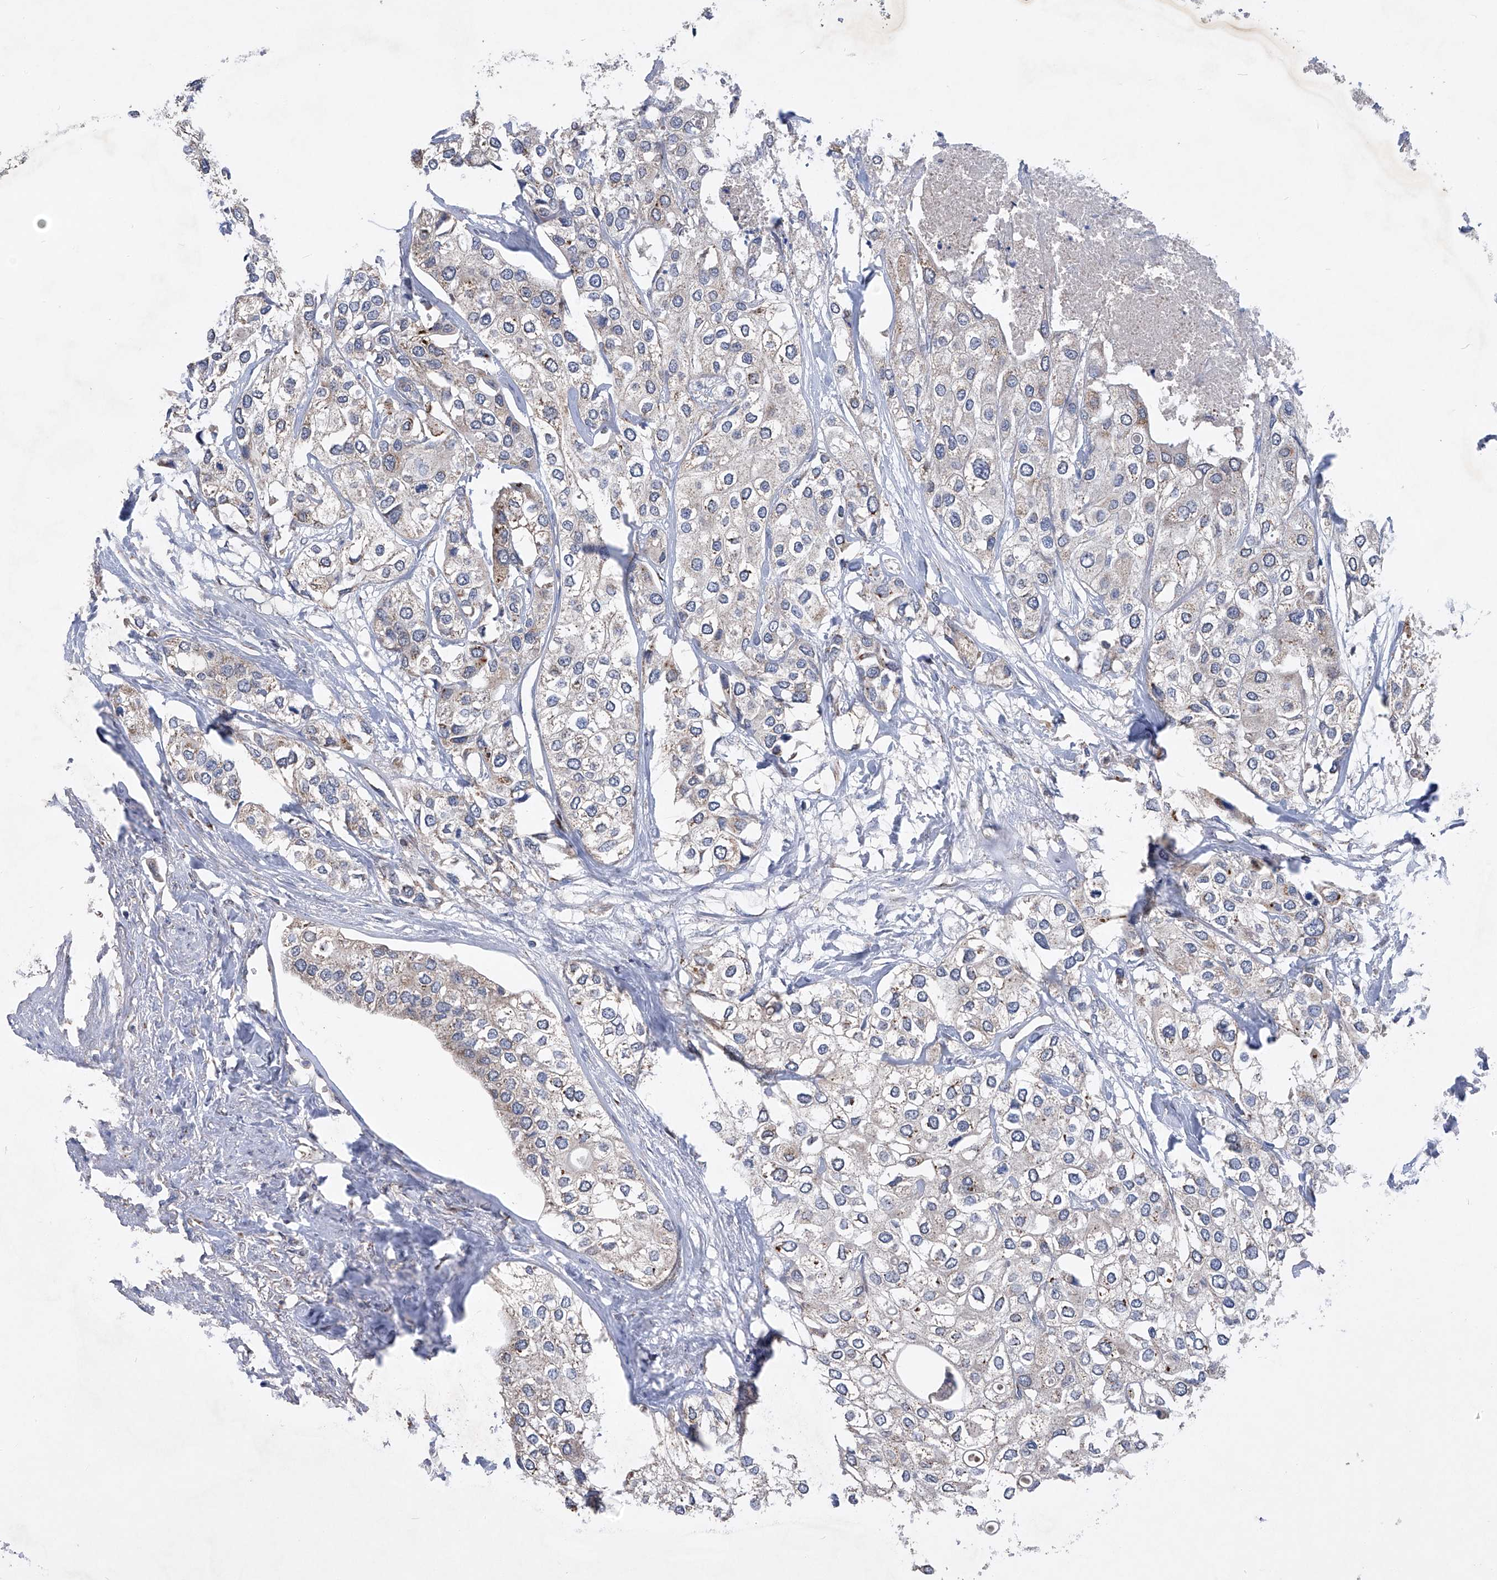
{"staining": {"intensity": "weak", "quantity": "<25%", "location": "cytoplasmic/membranous"}, "tissue": "urothelial cancer", "cell_type": "Tumor cells", "image_type": "cancer", "snomed": [{"axis": "morphology", "description": "Urothelial carcinoma, High grade"}, {"axis": "topography", "description": "Urinary bladder"}], "caption": "Immunohistochemistry photomicrograph of human urothelial carcinoma (high-grade) stained for a protein (brown), which demonstrates no staining in tumor cells. The staining is performed using DAB brown chromogen with nuclei counter-stained in using hematoxylin.", "gene": "PCSK5", "patient": {"sex": "male", "age": 64}}